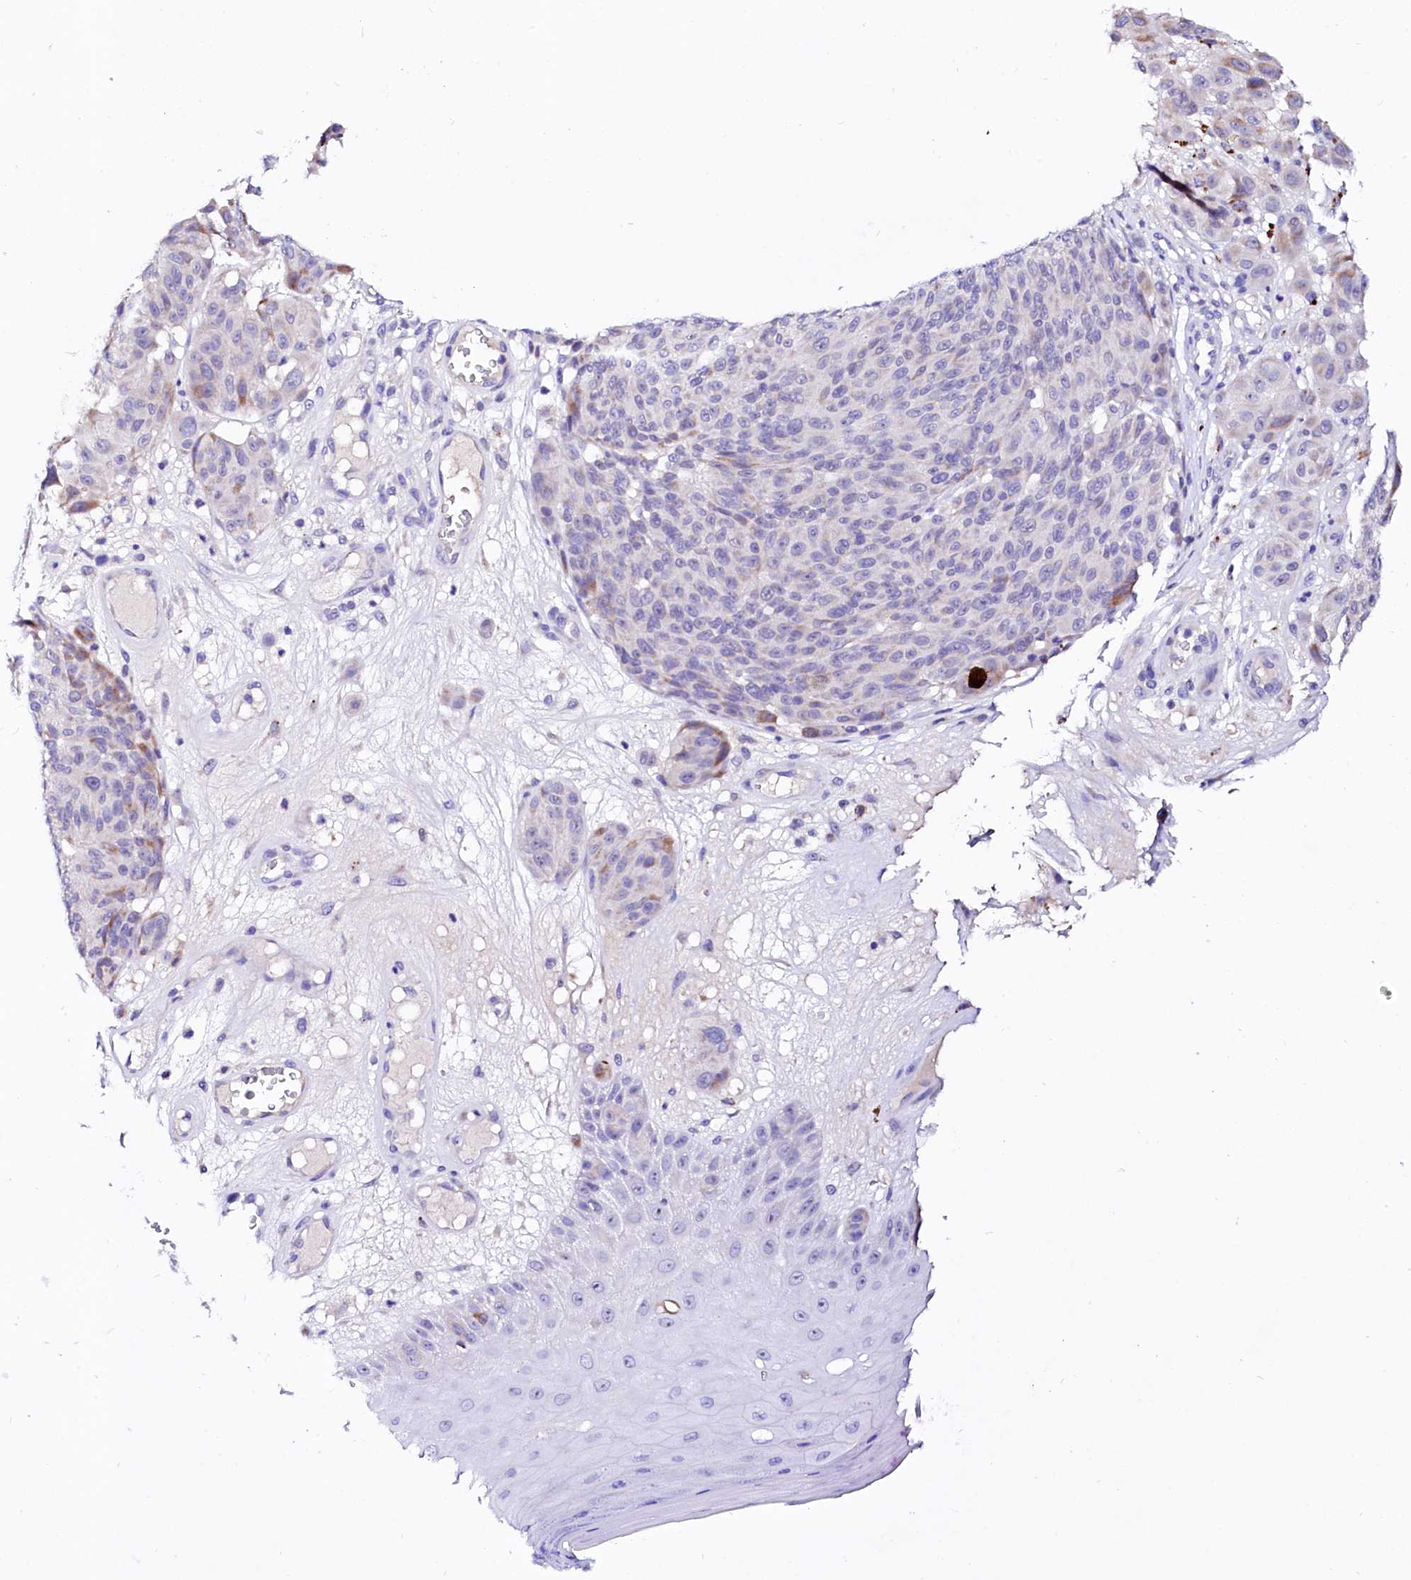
{"staining": {"intensity": "negative", "quantity": "none", "location": "none"}, "tissue": "melanoma", "cell_type": "Tumor cells", "image_type": "cancer", "snomed": [{"axis": "morphology", "description": "Malignant melanoma, NOS"}, {"axis": "topography", "description": "Skin"}], "caption": "This photomicrograph is of malignant melanoma stained with immunohistochemistry (IHC) to label a protein in brown with the nuclei are counter-stained blue. There is no expression in tumor cells. The staining was performed using DAB to visualize the protein expression in brown, while the nuclei were stained in blue with hematoxylin (Magnification: 20x).", "gene": "BTBD16", "patient": {"sex": "male", "age": 83}}